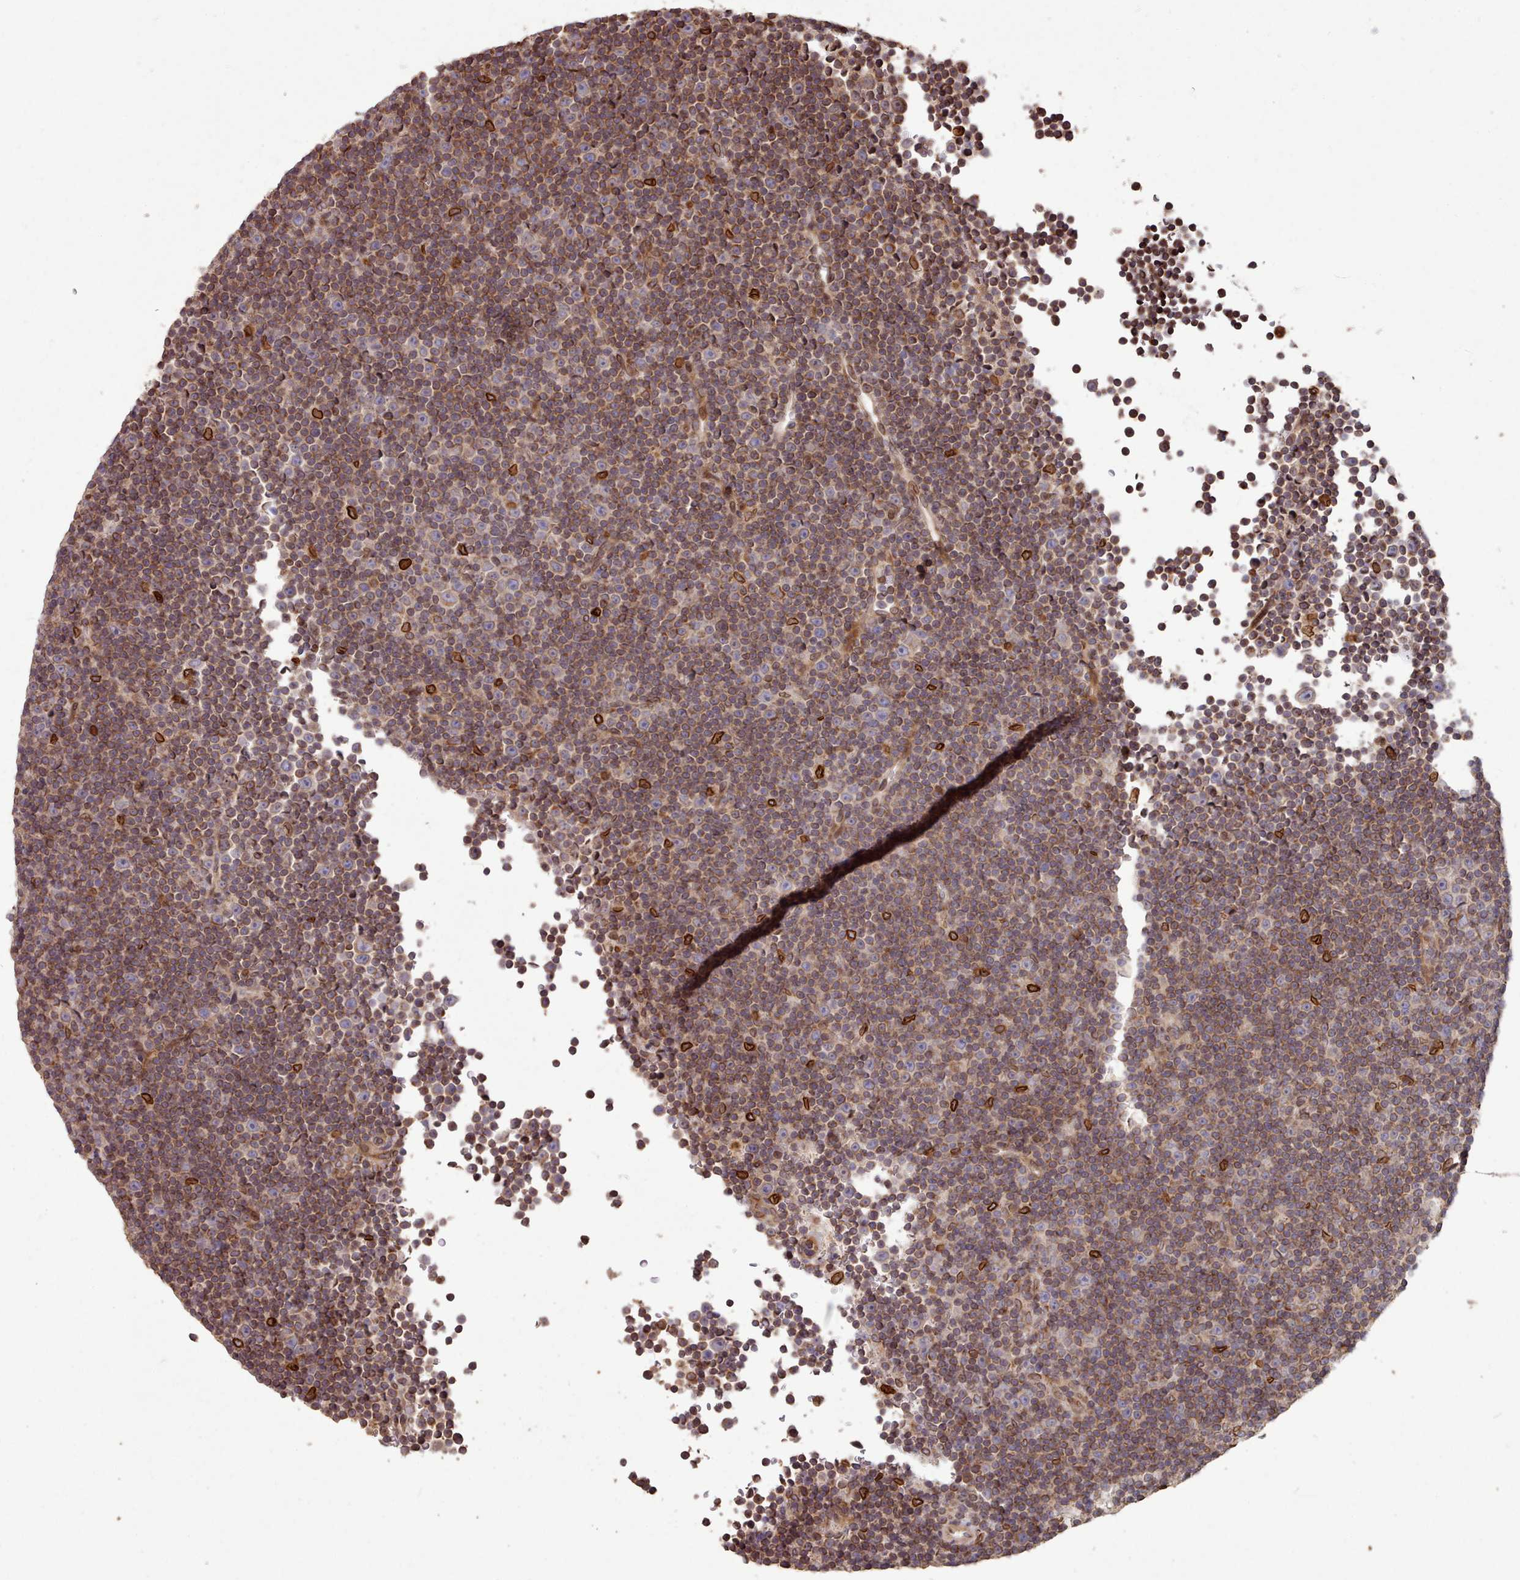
{"staining": {"intensity": "moderate", "quantity": "25%-75%", "location": "cytoplasmic/membranous,nuclear"}, "tissue": "lymphoma", "cell_type": "Tumor cells", "image_type": "cancer", "snomed": [{"axis": "morphology", "description": "Malignant lymphoma, non-Hodgkin's type, Low grade"}, {"axis": "topography", "description": "Lymph node"}], "caption": "Immunohistochemical staining of malignant lymphoma, non-Hodgkin's type (low-grade) exhibits medium levels of moderate cytoplasmic/membranous and nuclear protein positivity in approximately 25%-75% of tumor cells. (IHC, brightfield microscopy, high magnification).", "gene": "TOR1AIP1", "patient": {"sex": "female", "age": 67}}